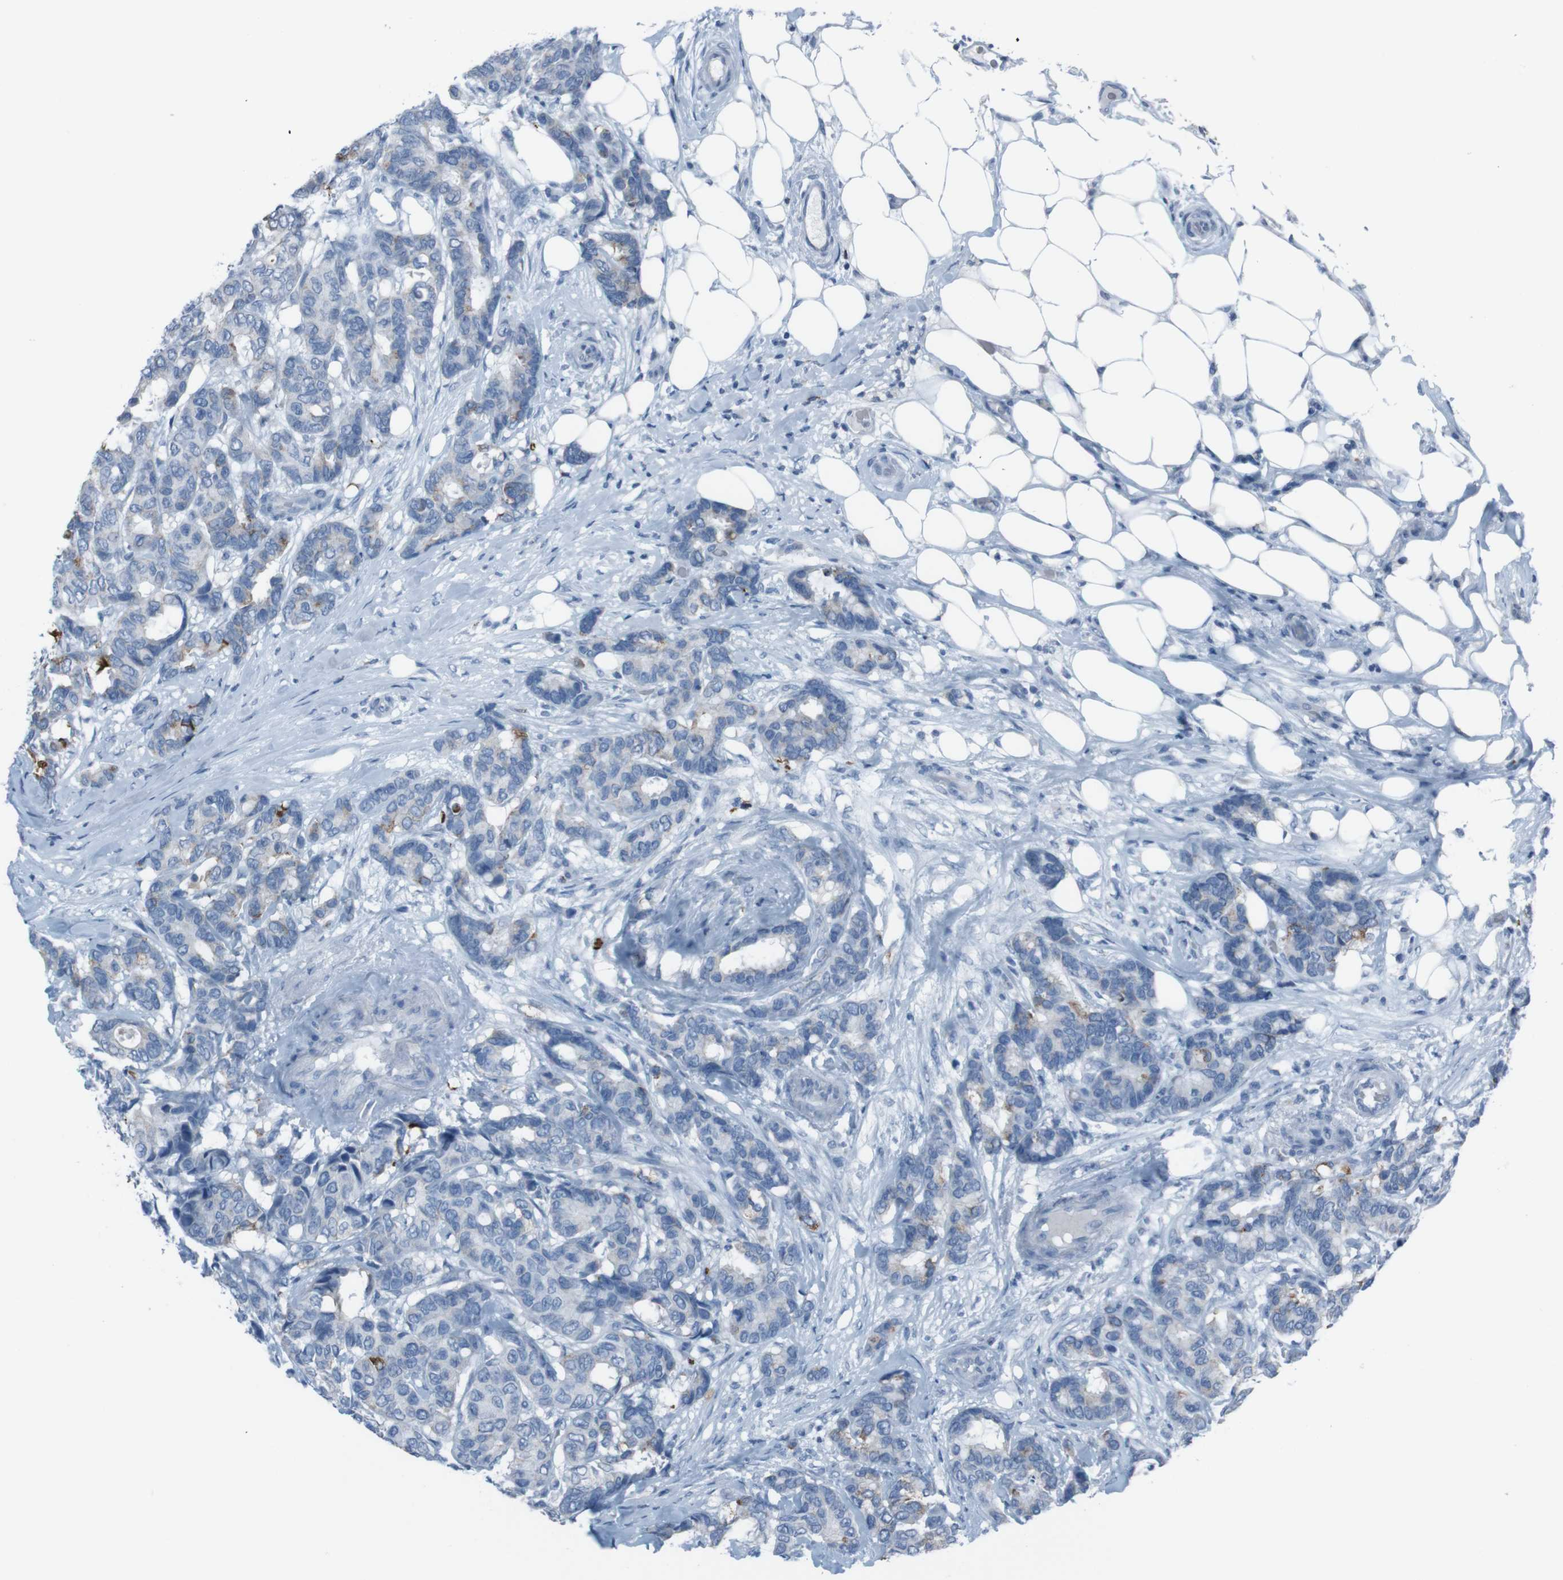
{"staining": {"intensity": "moderate", "quantity": "<25%", "location": "cytoplasmic/membranous"}, "tissue": "breast cancer", "cell_type": "Tumor cells", "image_type": "cancer", "snomed": [{"axis": "morphology", "description": "Duct carcinoma"}, {"axis": "topography", "description": "Breast"}], "caption": "Brown immunohistochemical staining in breast cancer (invasive ductal carcinoma) shows moderate cytoplasmic/membranous positivity in about <25% of tumor cells.", "gene": "ST6GAL1", "patient": {"sex": "female", "age": 87}}